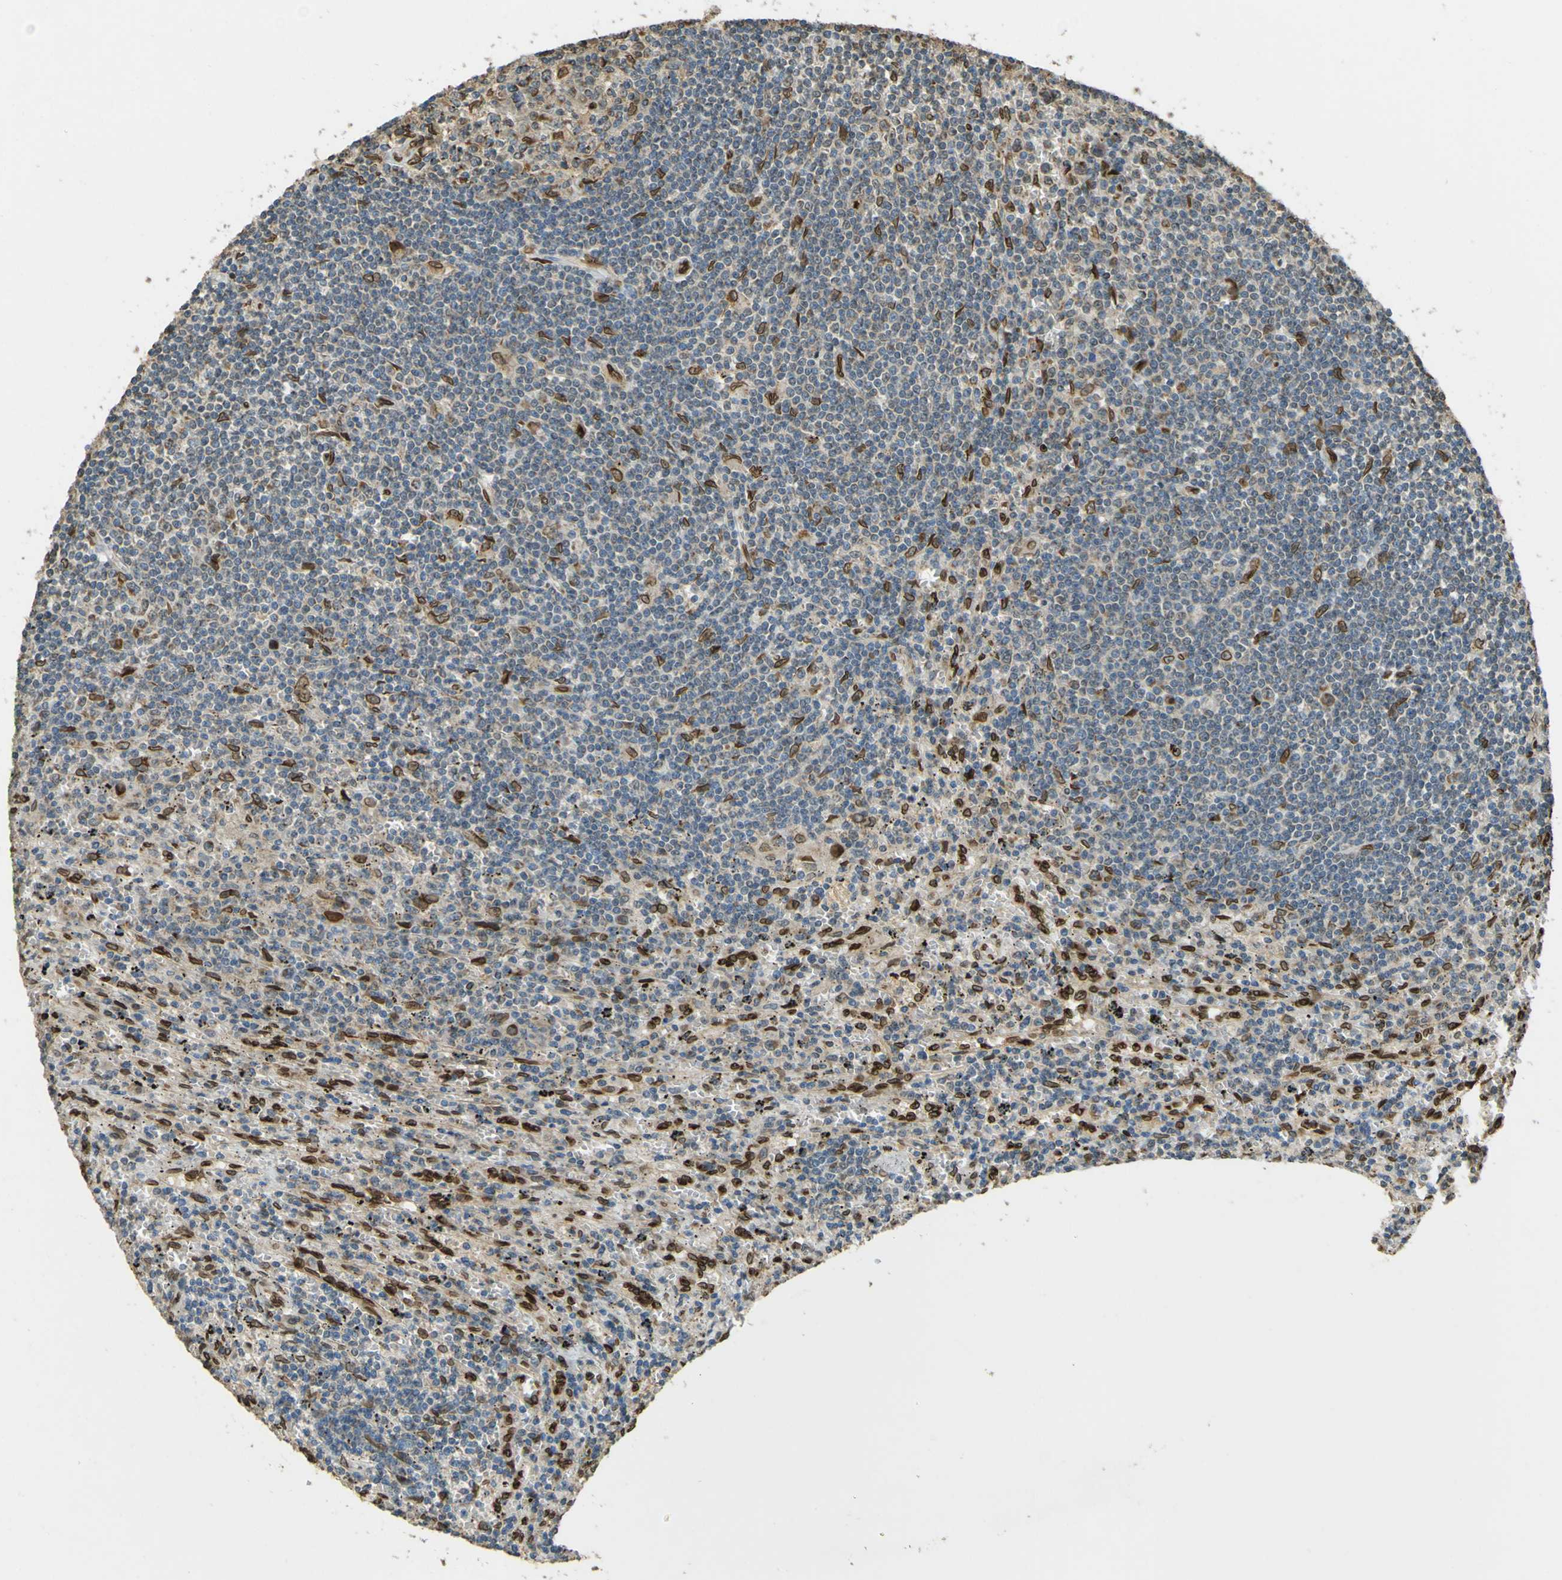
{"staining": {"intensity": "moderate", "quantity": "25%-75%", "location": "cytoplasmic/membranous,nuclear"}, "tissue": "lymphoma", "cell_type": "Tumor cells", "image_type": "cancer", "snomed": [{"axis": "morphology", "description": "Malignant lymphoma, non-Hodgkin's type, Low grade"}, {"axis": "topography", "description": "Spleen"}], "caption": "Immunohistochemical staining of malignant lymphoma, non-Hodgkin's type (low-grade) reveals medium levels of moderate cytoplasmic/membranous and nuclear positivity in about 25%-75% of tumor cells.", "gene": "GALNT1", "patient": {"sex": "male", "age": 76}}